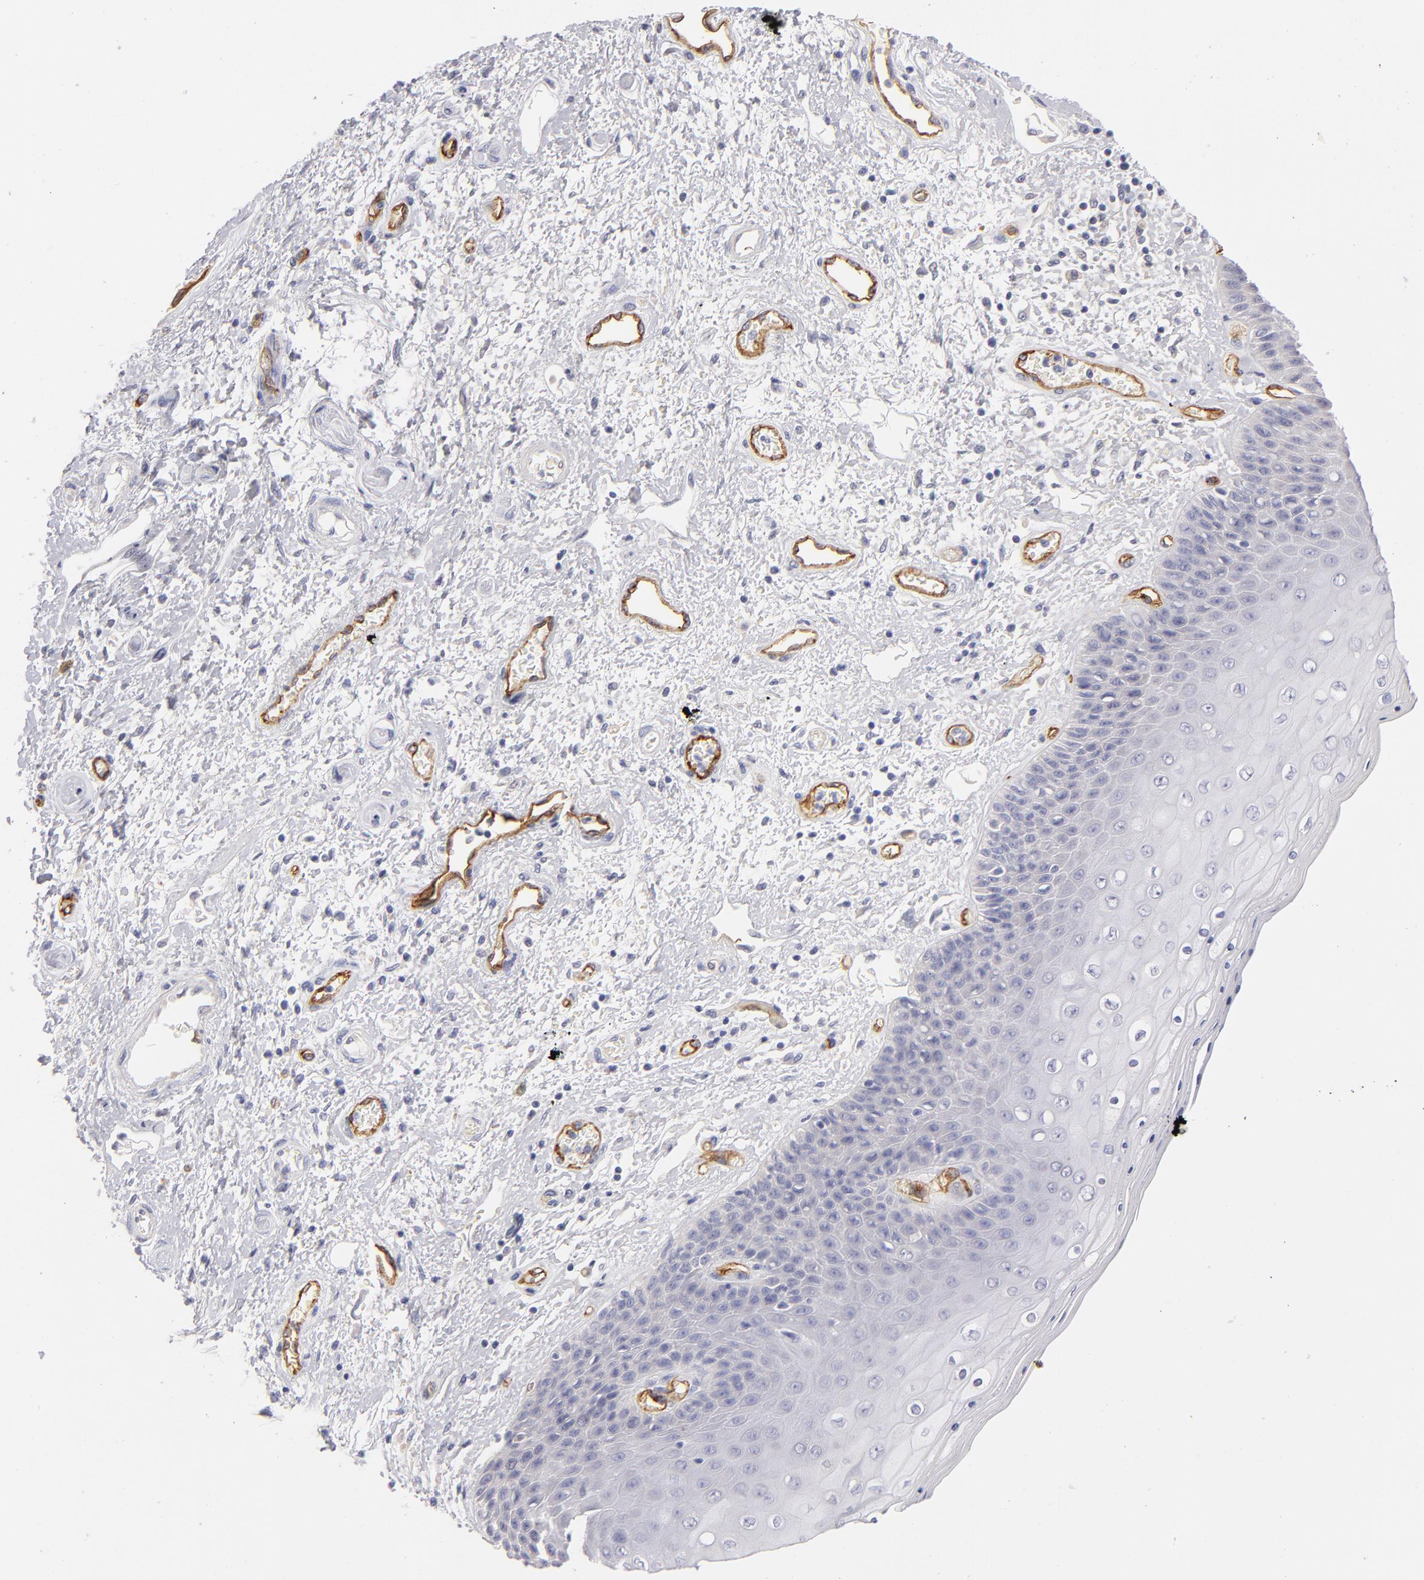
{"staining": {"intensity": "negative", "quantity": "none", "location": "none"}, "tissue": "skin", "cell_type": "Epidermal cells", "image_type": "normal", "snomed": [{"axis": "morphology", "description": "Normal tissue, NOS"}, {"axis": "topography", "description": "Anal"}], "caption": "Immunohistochemistry of benign skin displays no expression in epidermal cells.", "gene": "PLVAP", "patient": {"sex": "female", "age": 46}}